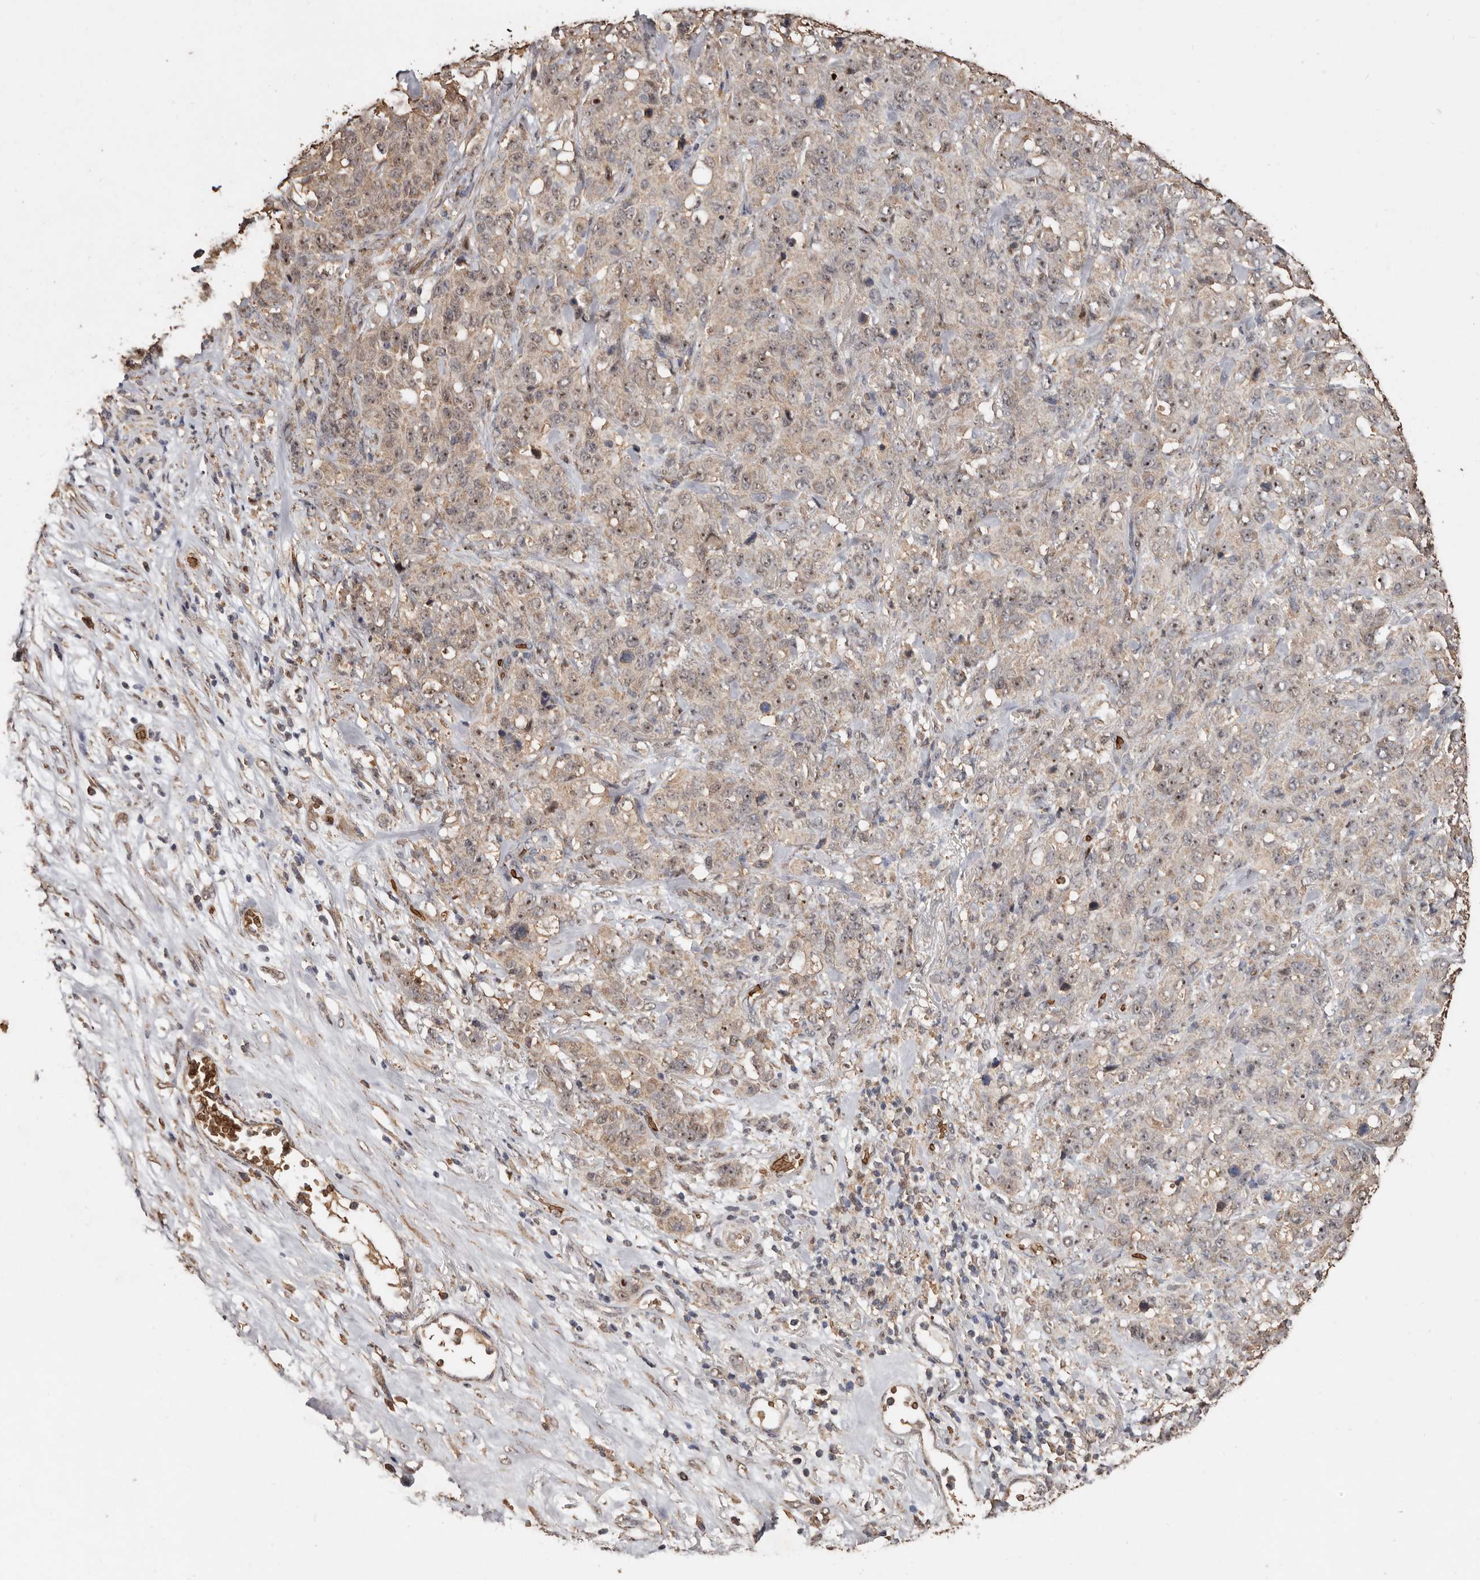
{"staining": {"intensity": "weak", "quantity": "25%-75%", "location": "cytoplasmic/membranous"}, "tissue": "stomach cancer", "cell_type": "Tumor cells", "image_type": "cancer", "snomed": [{"axis": "morphology", "description": "Adenocarcinoma, NOS"}, {"axis": "topography", "description": "Stomach"}], "caption": "Immunohistochemistry histopathology image of human stomach cancer stained for a protein (brown), which shows low levels of weak cytoplasmic/membranous staining in about 25%-75% of tumor cells.", "gene": "GRAMD2A", "patient": {"sex": "male", "age": 48}}